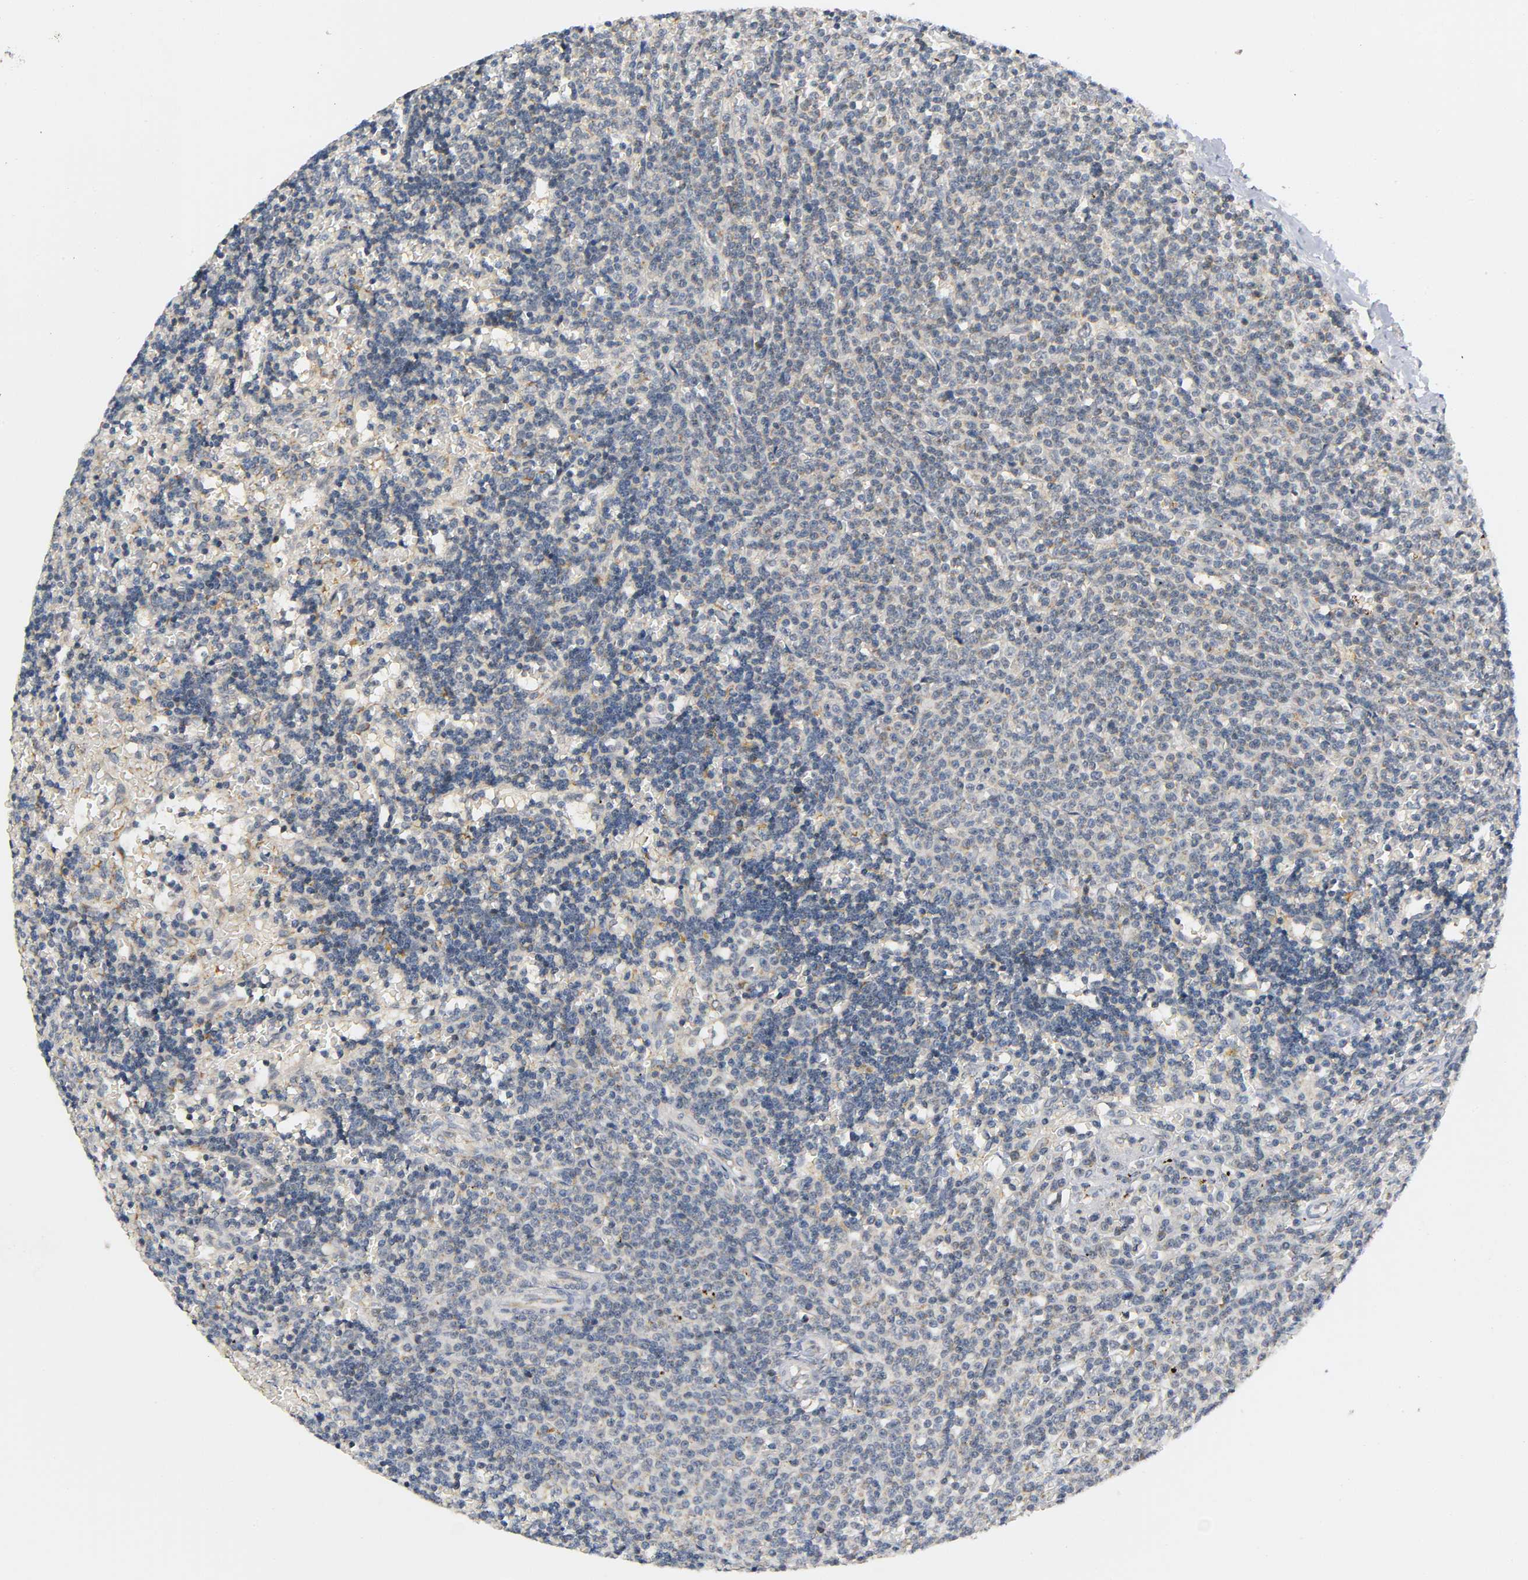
{"staining": {"intensity": "weak", "quantity": "25%-75%", "location": "cytoplasmic/membranous"}, "tissue": "lymphoma", "cell_type": "Tumor cells", "image_type": "cancer", "snomed": [{"axis": "morphology", "description": "Malignant lymphoma, non-Hodgkin's type, Low grade"}, {"axis": "topography", "description": "Spleen"}], "caption": "Lymphoma stained for a protein (brown) reveals weak cytoplasmic/membranous positive positivity in about 25%-75% of tumor cells.", "gene": "NRP1", "patient": {"sex": "male", "age": 60}}